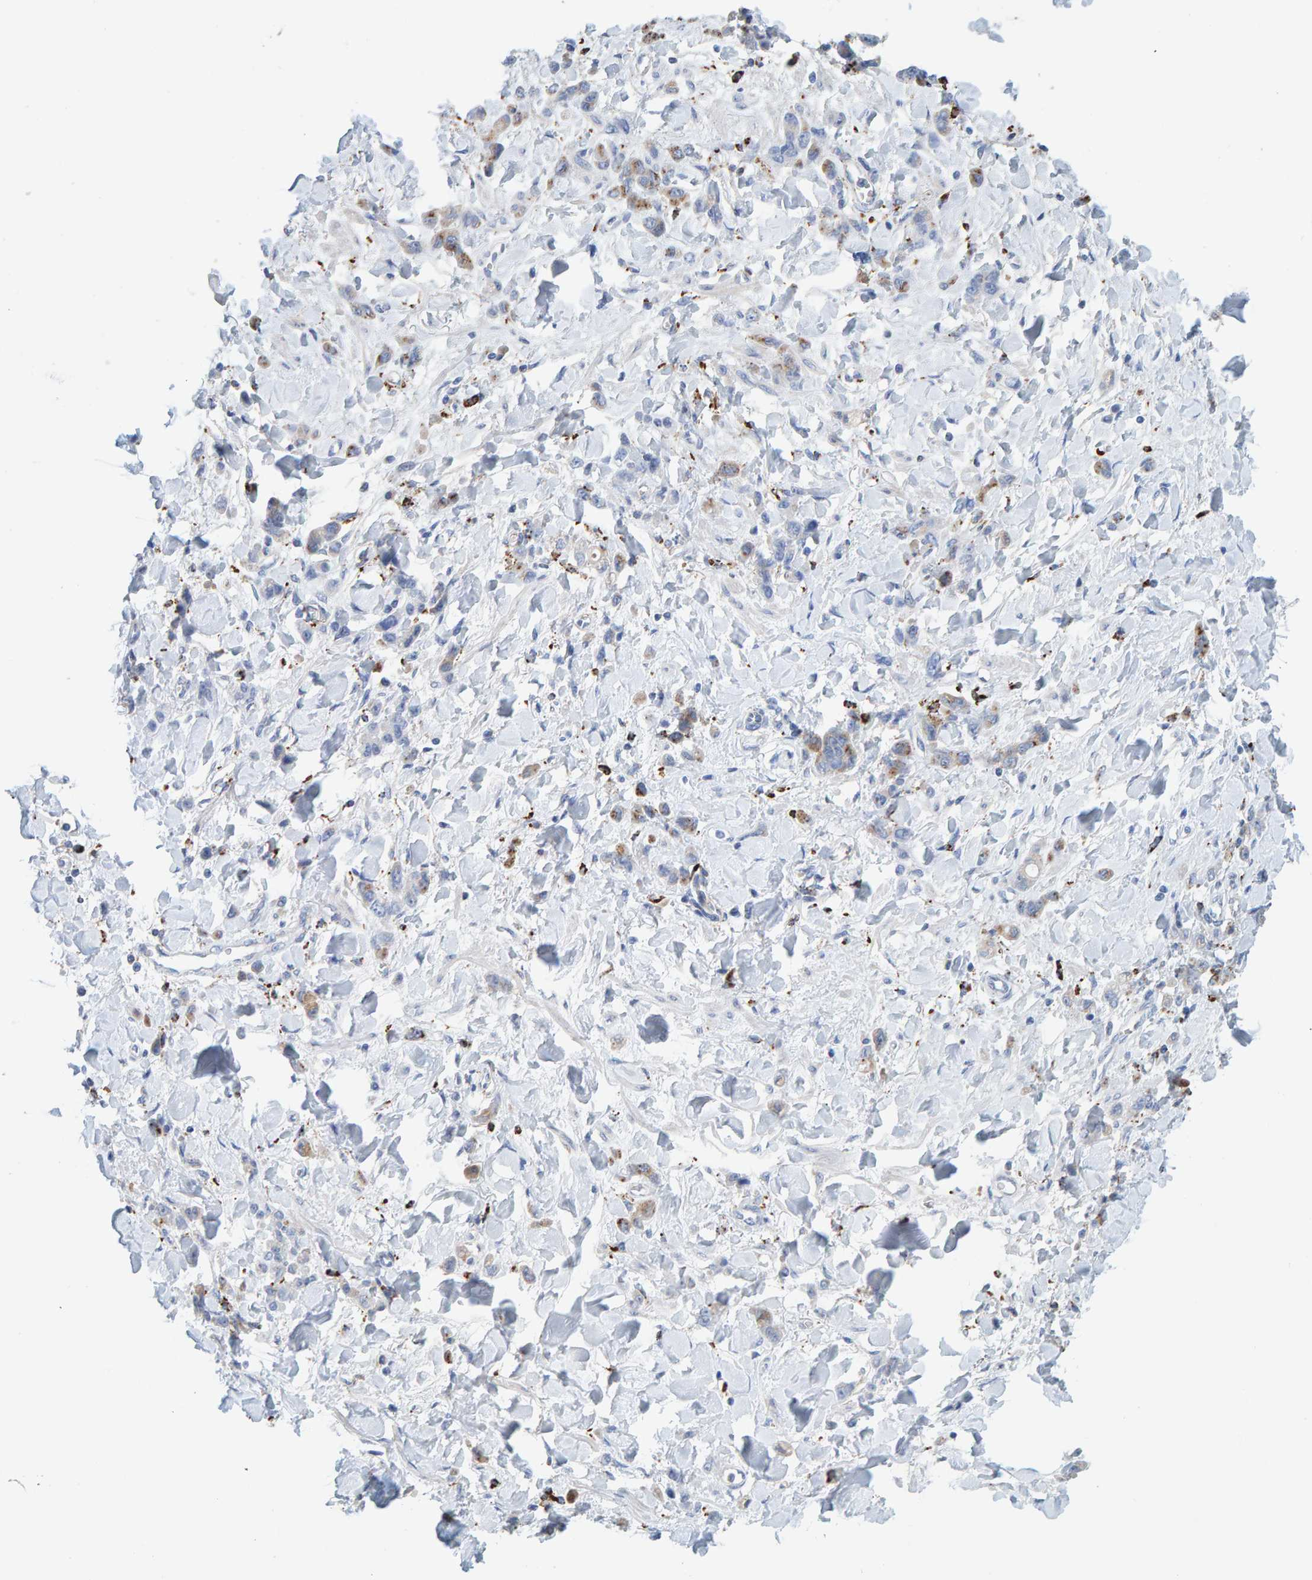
{"staining": {"intensity": "weak", "quantity": "<25%", "location": "cytoplasmic/membranous"}, "tissue": "stomach cancer", "cell_type": "Tumor cells", "image_type": "cancer", "snomed": [{"axis": "morphology", "description": "Normal tissue, NOS"}, {"axis": "morphology", "description": "Adenocarcinoma, NOS"}, {"axis": "topography", "description": "Stomach"}], "caption": "An IHC image of stomach cancer is shown. There is no staining in tumor cells of stomach cancer.", "gene": "BIN3", "patient": {"sex": "male", "age": 82}}